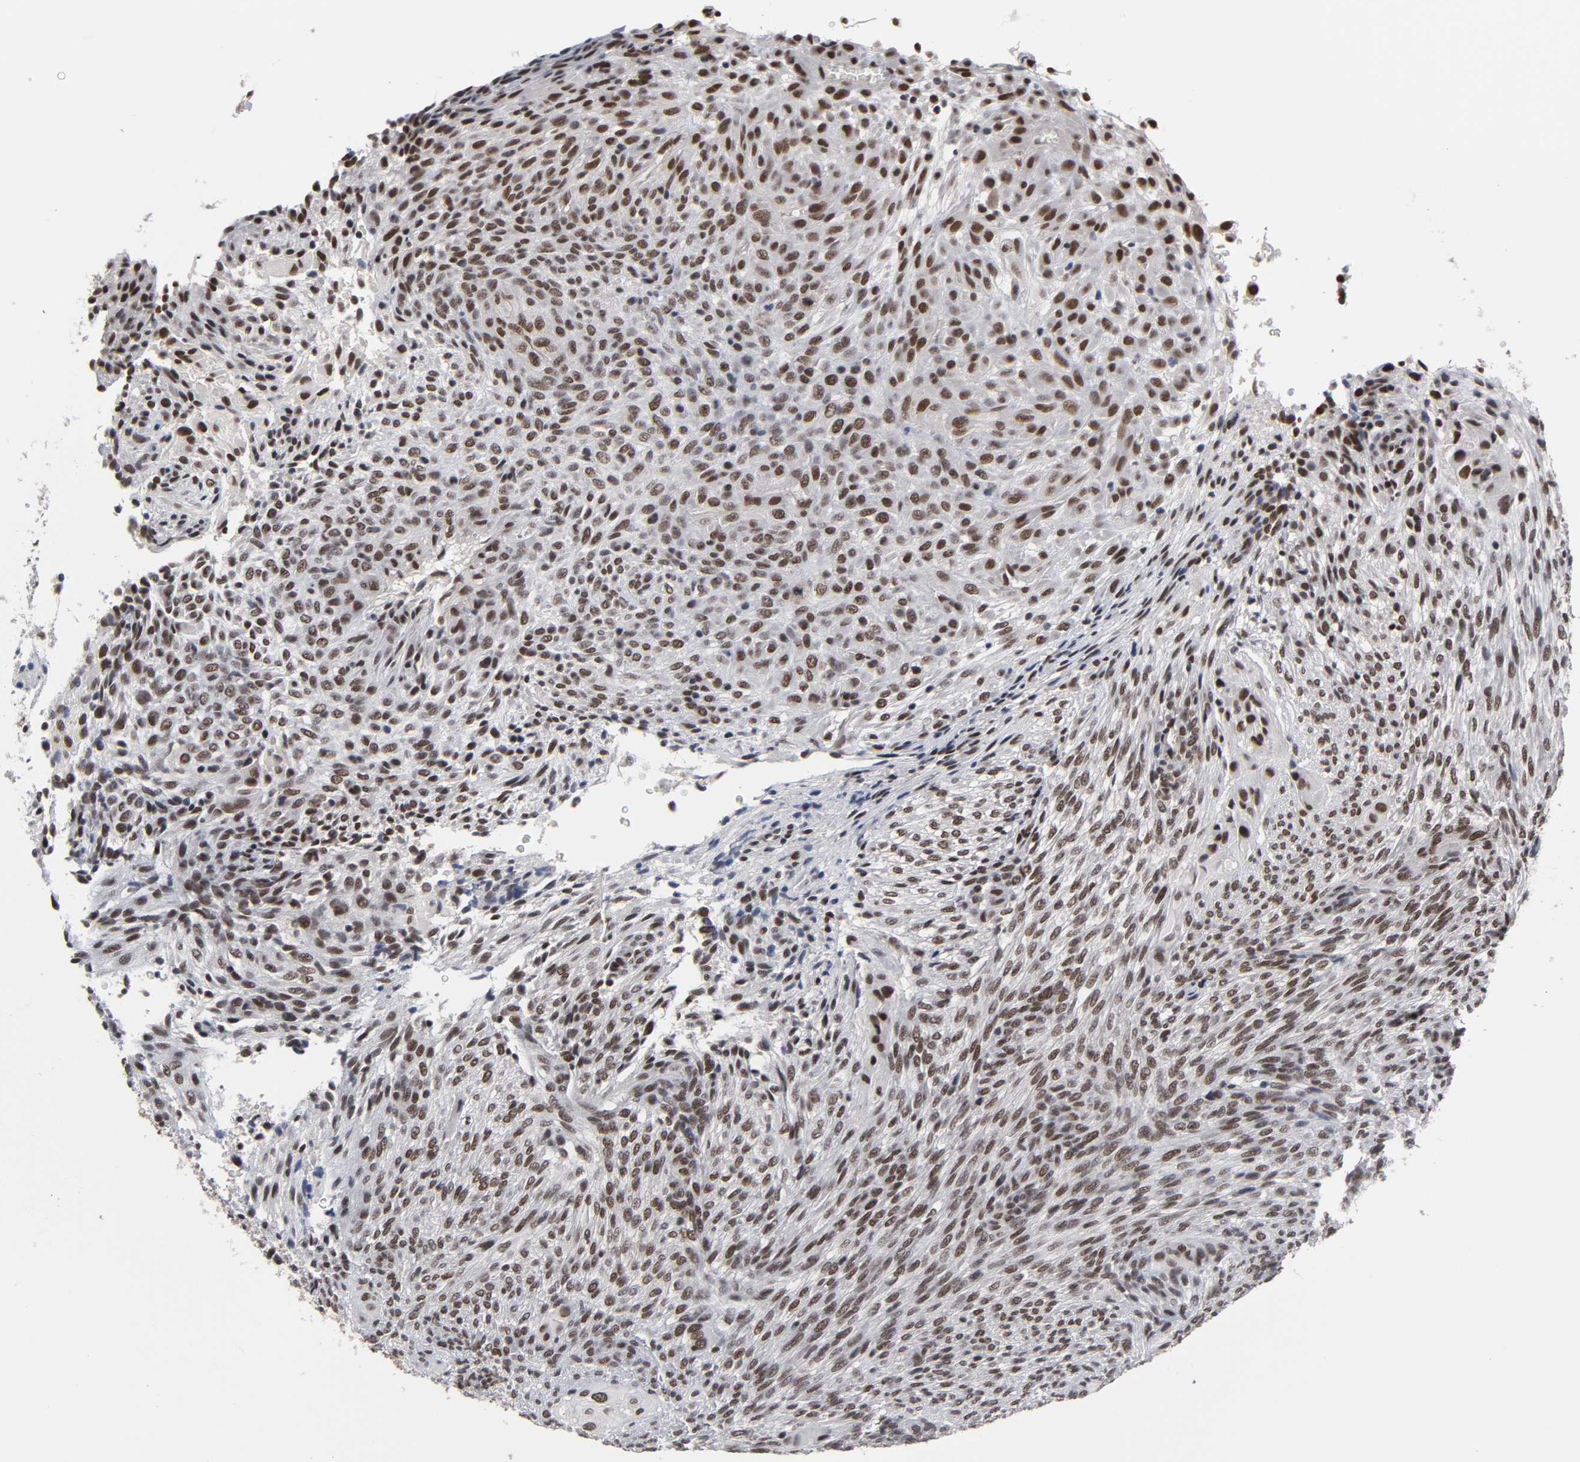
{"staining": {"intensity": "moderate", "quantity": ">75%", "location": "nuclear"}, "tissue": "glioma", "cell_type": "Tumor cells", "image_type": "cancer", "snomed": [{"axis": "morphology", "description": "Glioma, malignant, High grade"}, {"axis": "topography", "description": "Cerebral cortex"}], "caption": "IHC of malignant glioma (high-grade) exhibits medium levels of moderate nuclear positivity in approximately >75% of tumor cells.", "gene": "TRIM33", "patient": {"sex": "female", "age": 55}}